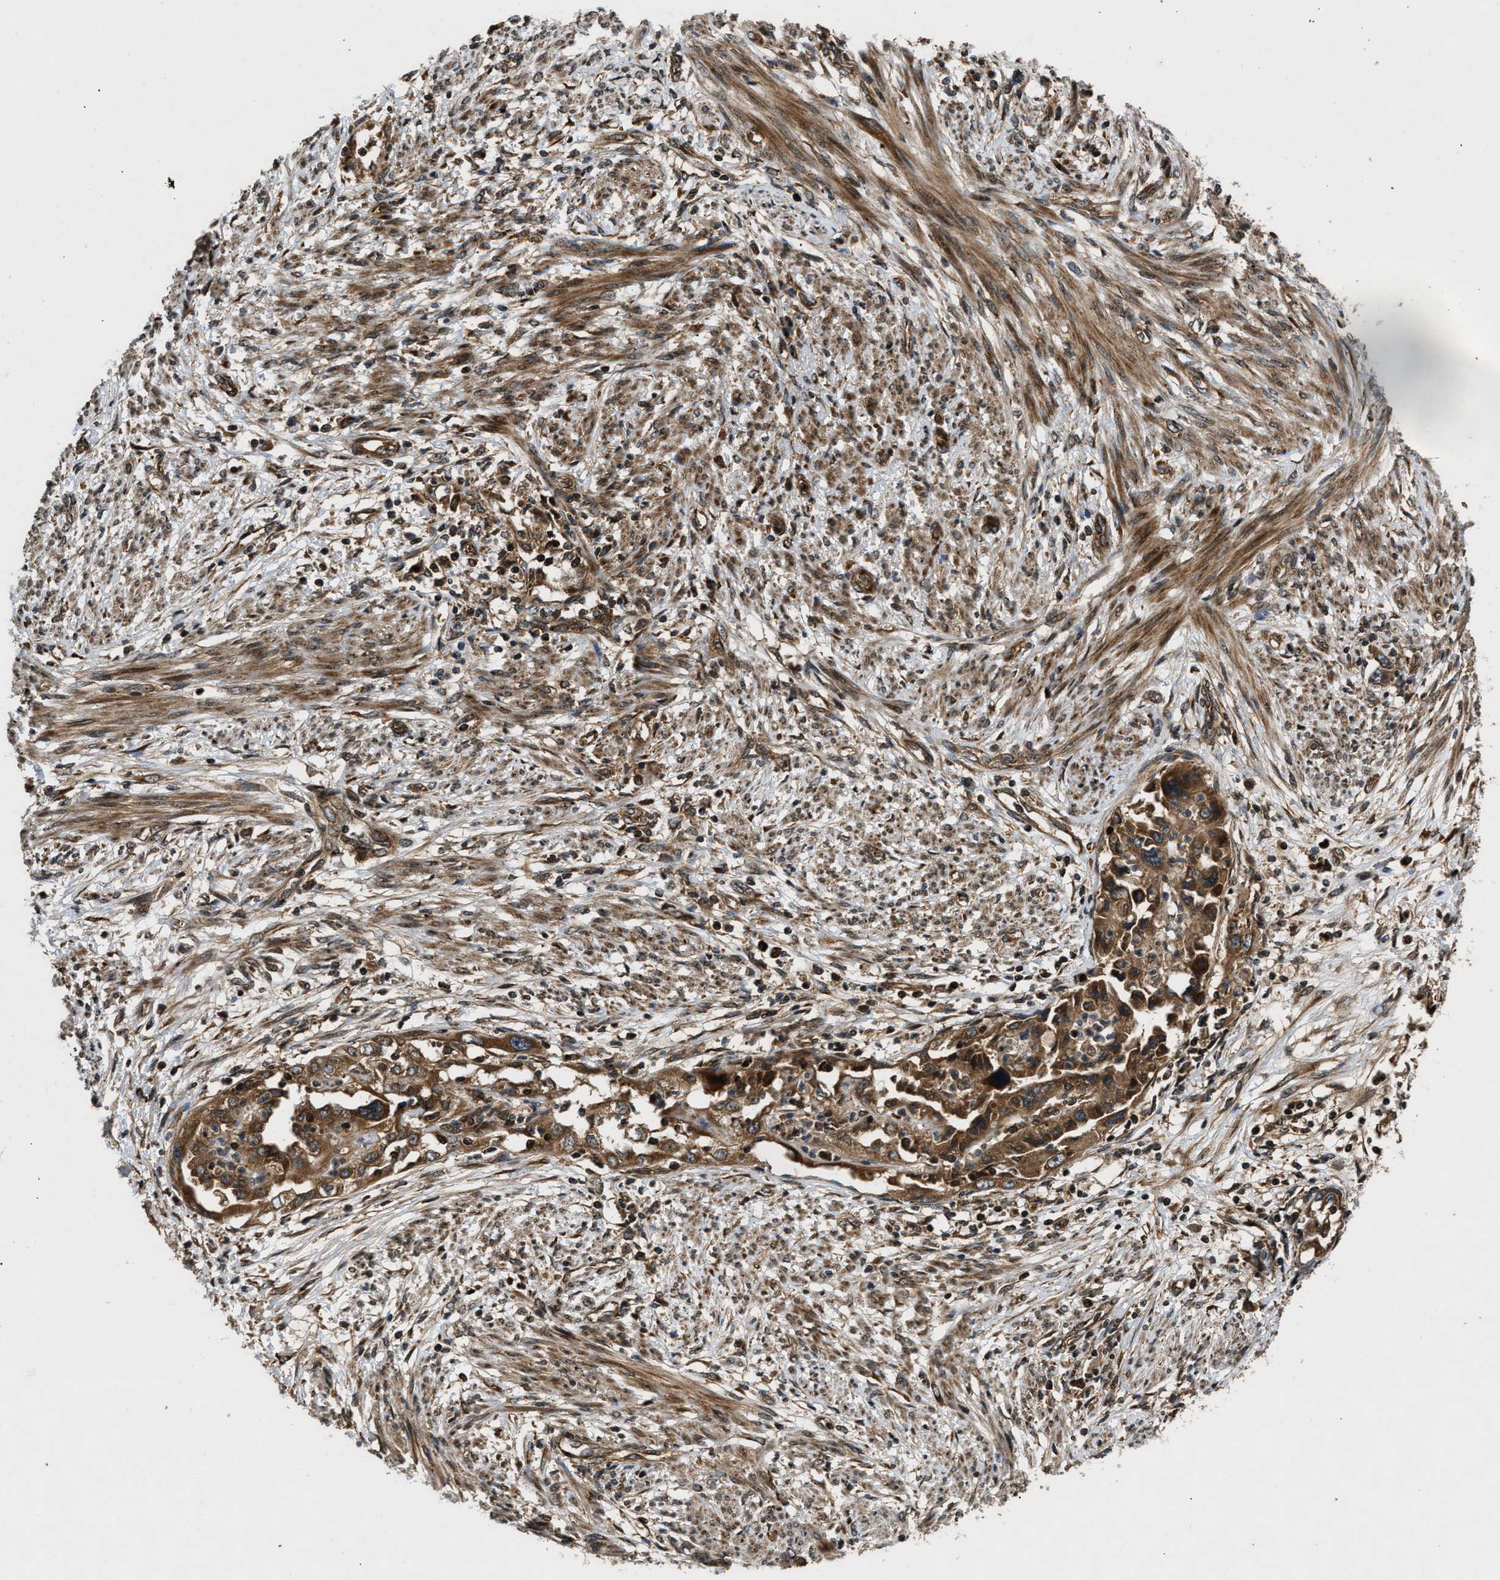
{"staining": {"intensity": "strong", "quantity": ">75%", "location": "cytoplasmic/membranous"}, "tissue": "endometrial cancer", "cell_type": "Tumor cells", "image_type": "cancer", "snomed": [{"axis": "morphology", "description": "Adenocarcinoma, NOS"}, {"axis": "topography", "description": "Endometrium"}], "caption": "Approximately >75% of tumor cells in endometrial cancer (adenocarcinoma) show strong cytoplasmic/membranous protein expression as visualized by brown immunohistochemical staining.", "gene": "PNPLA8", "patient": {"sex": "female", "age": 85}}